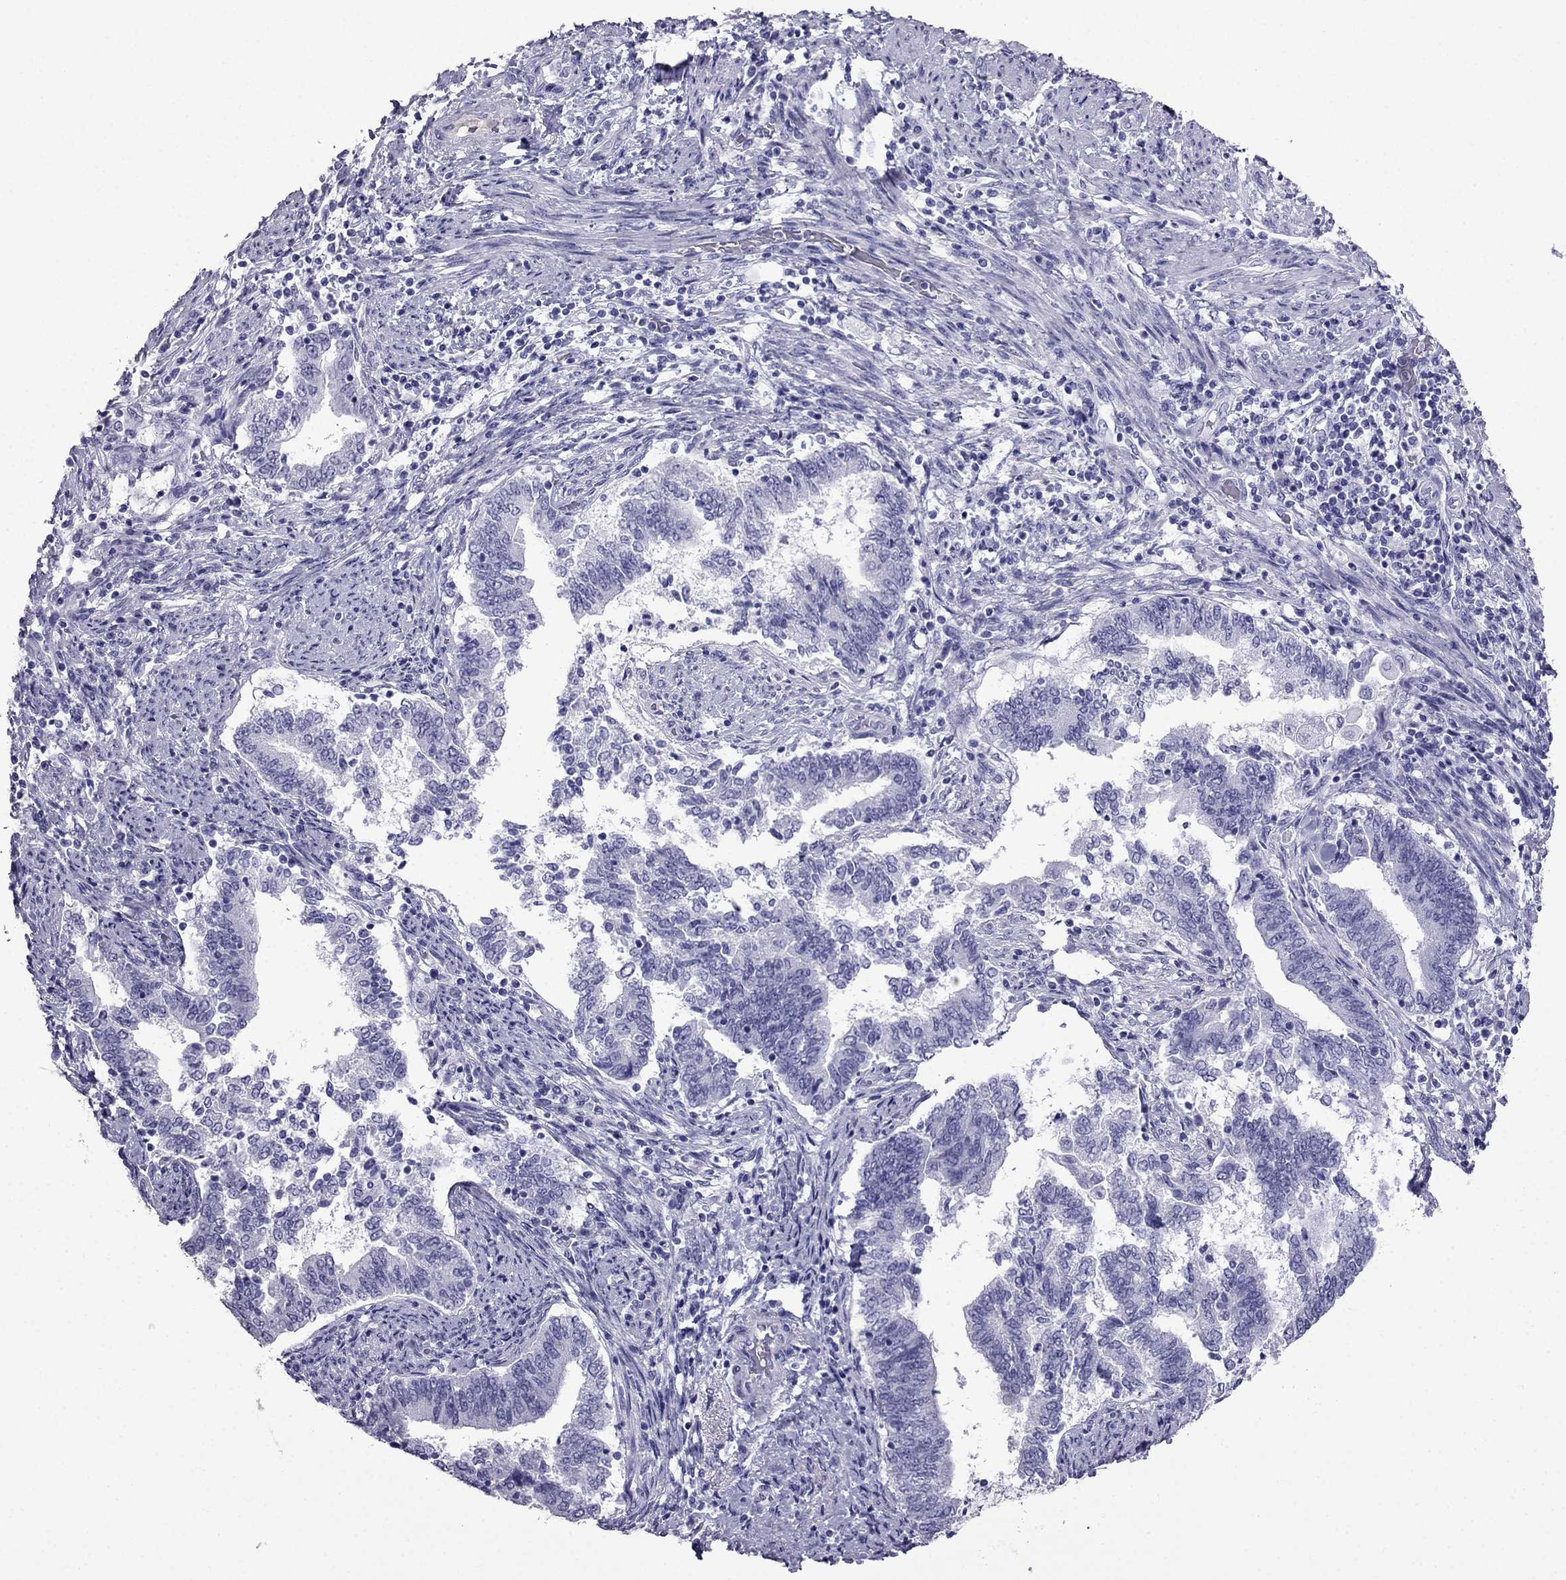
{"staining": {"intensity": "negative", "quantity": "none", "location": "none"}, "tissue": "endometrial cancer", "cell_type": "Tumor cells", "image_type": "cancer", "snomed": [{"axis": "morphology", "description": "Adenocarcinoma, NOS"}, {"axis": "topography", "description": "Endometrium"}], "caption": "This is a image of immunohistochemistry (IHC) staining of endometrial cancer (adenocarcinoma), which shows no expression in tumor cells.", "gene": "CDHR4", "patient": {"sex": "female", "age": 65}}